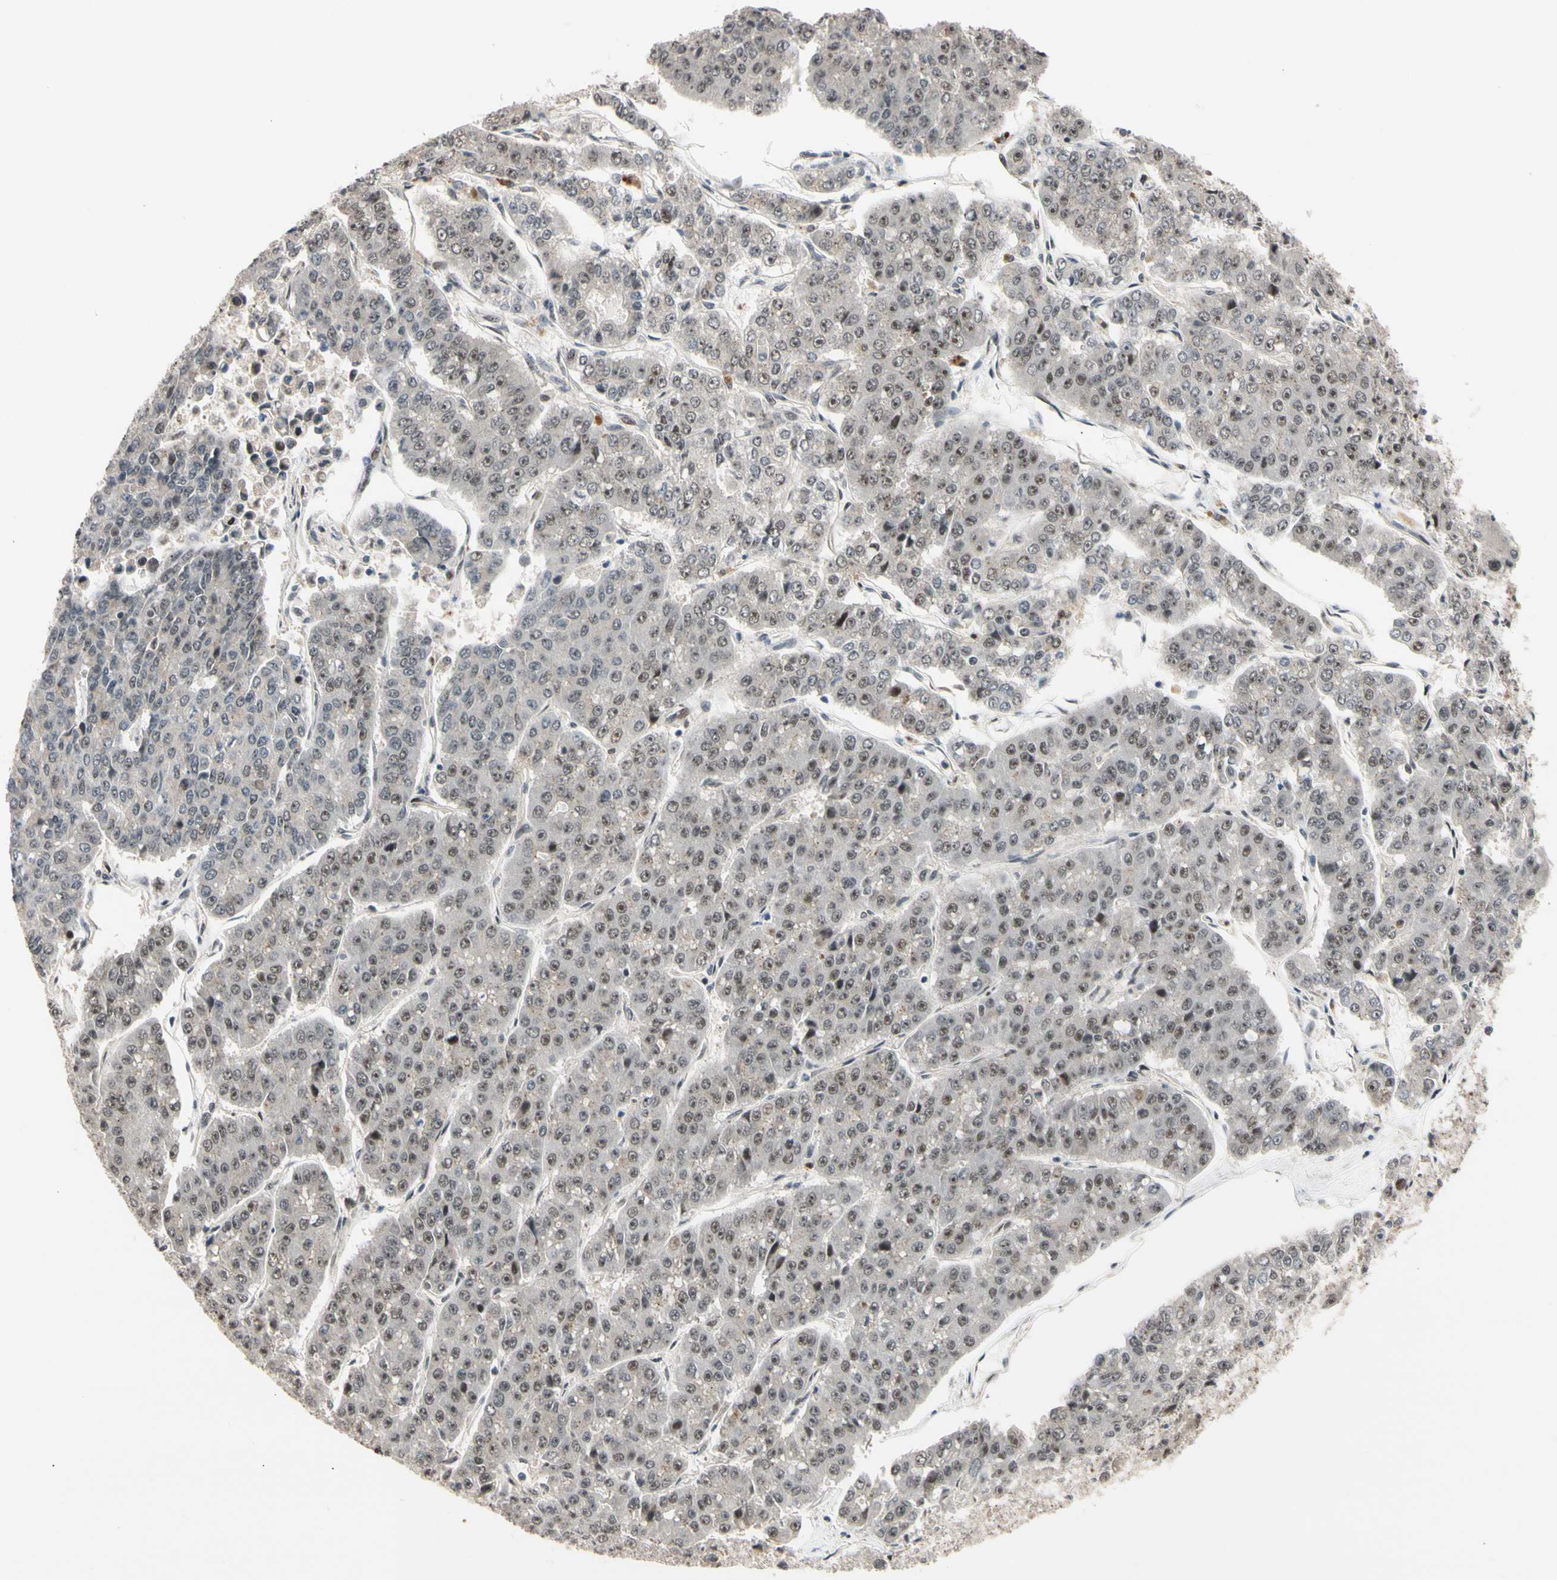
{"staining": {"intensity": "weak", "quantity": "25%-75%", "location": "nuclear"}, "tissue": "pancreatic cancer", "cell_type": "Tumor cells", "image_type": "cancer", "snomed": [{"axis": "morphology", "description": "Adenocarcinoma, NOS"}, {"axis": "topography", "description": "Pancreas"}], "caption": "Immunohistochemical staining of human pancreatic cancer (adenocarcinoma) exhibits low levels of weak nuclear protein positivity in about 25%-75% of tumor cells.", "gene": "NGEF", "patient": {"sex": "male", "age": 50}}